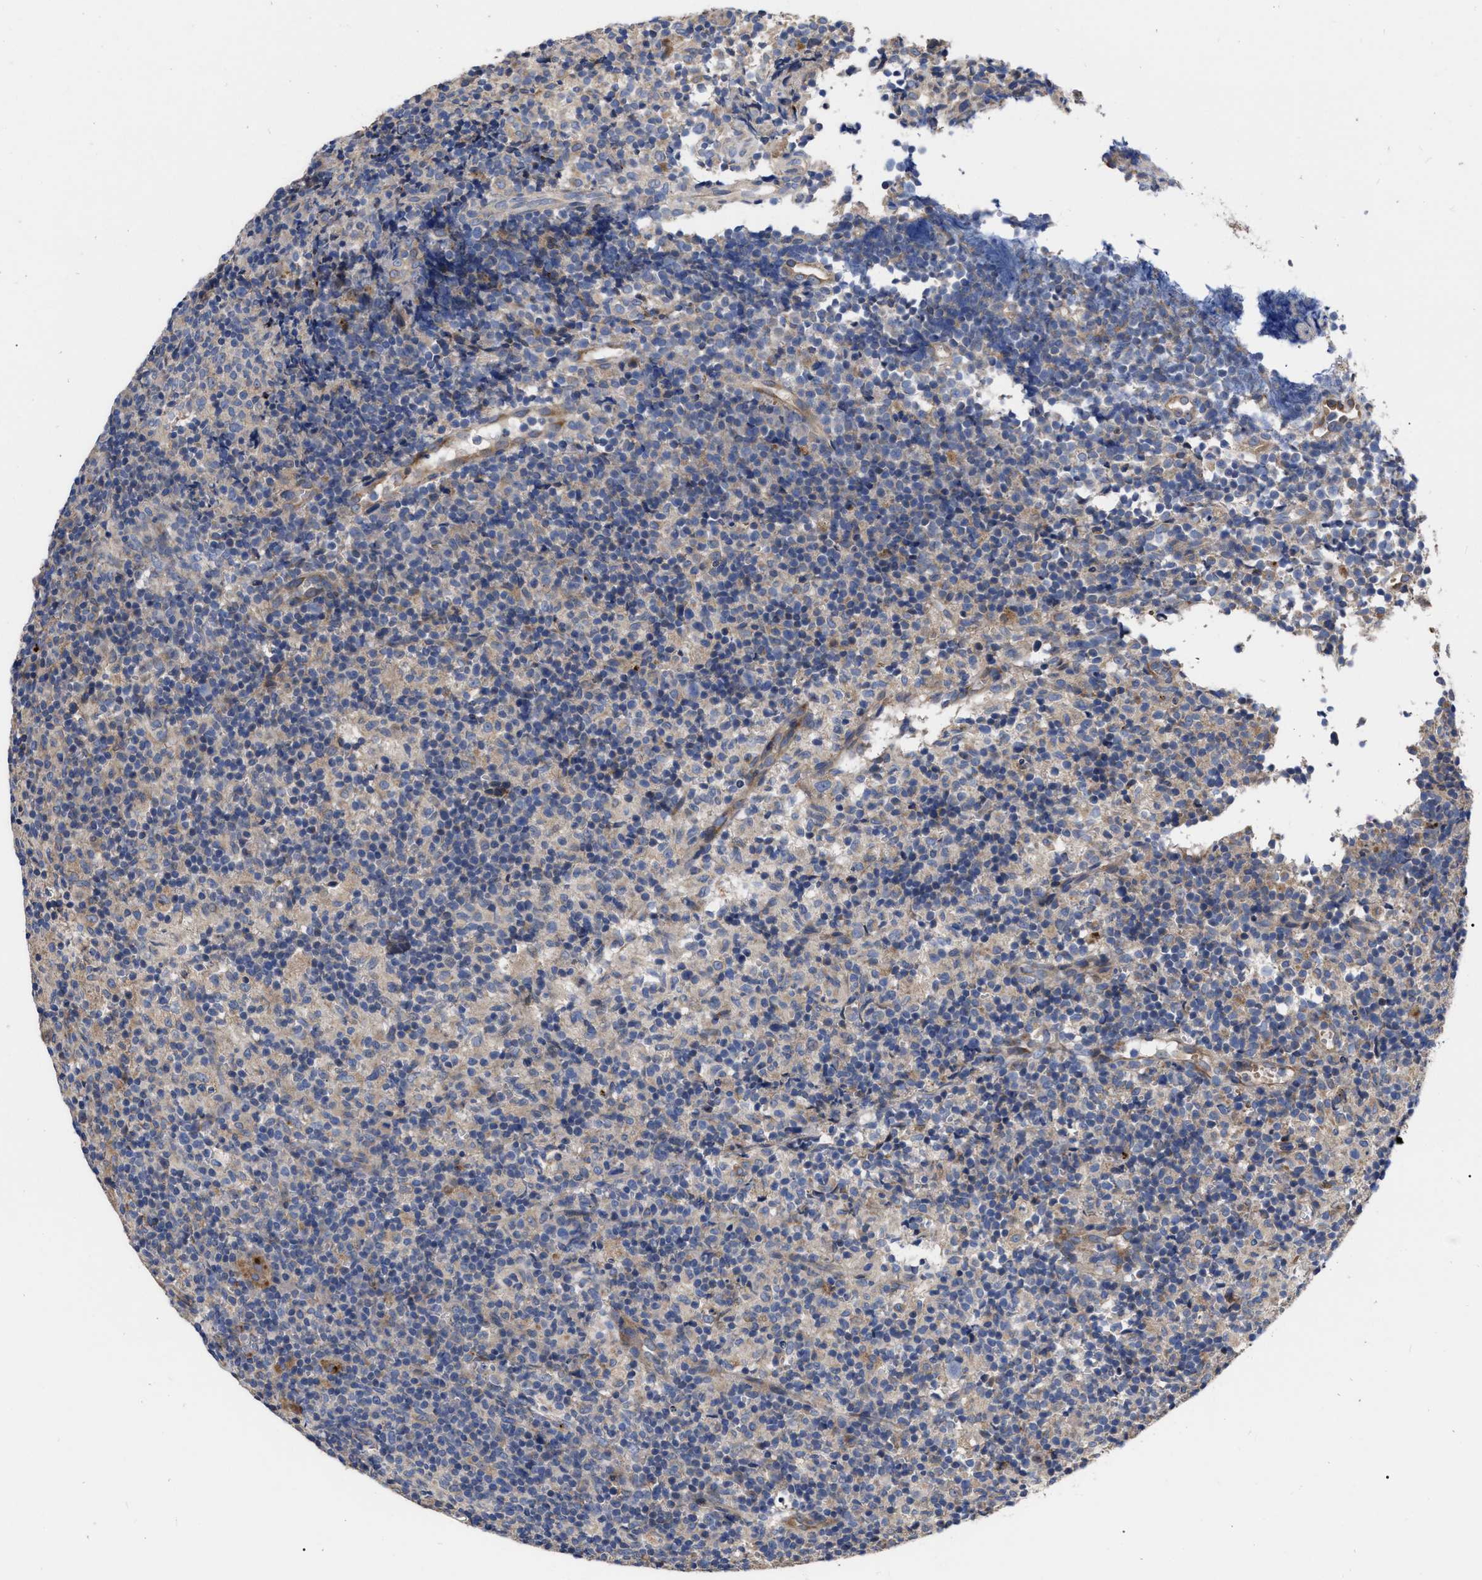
{"staining": {"intensity": "negative", "quantity": "none", "location": "none"}, "tissue": "lymph node", "cell_type": "Germinal center cells", "image_type": "normal", "snomed": [{"axis": "morphology", "description": "Normal tissue, NOS"}, {"axis": "morphology", "description": "Inflammation, NOS"}, {"axis": "topography", "description": "Lymph node"}], "caption": "Lymph node stained for a protein using immunohistochemistry demonstrates no expression germinal center cells.", "gene": "MLST8", "patient": {"sex": "male", "age": 55}}